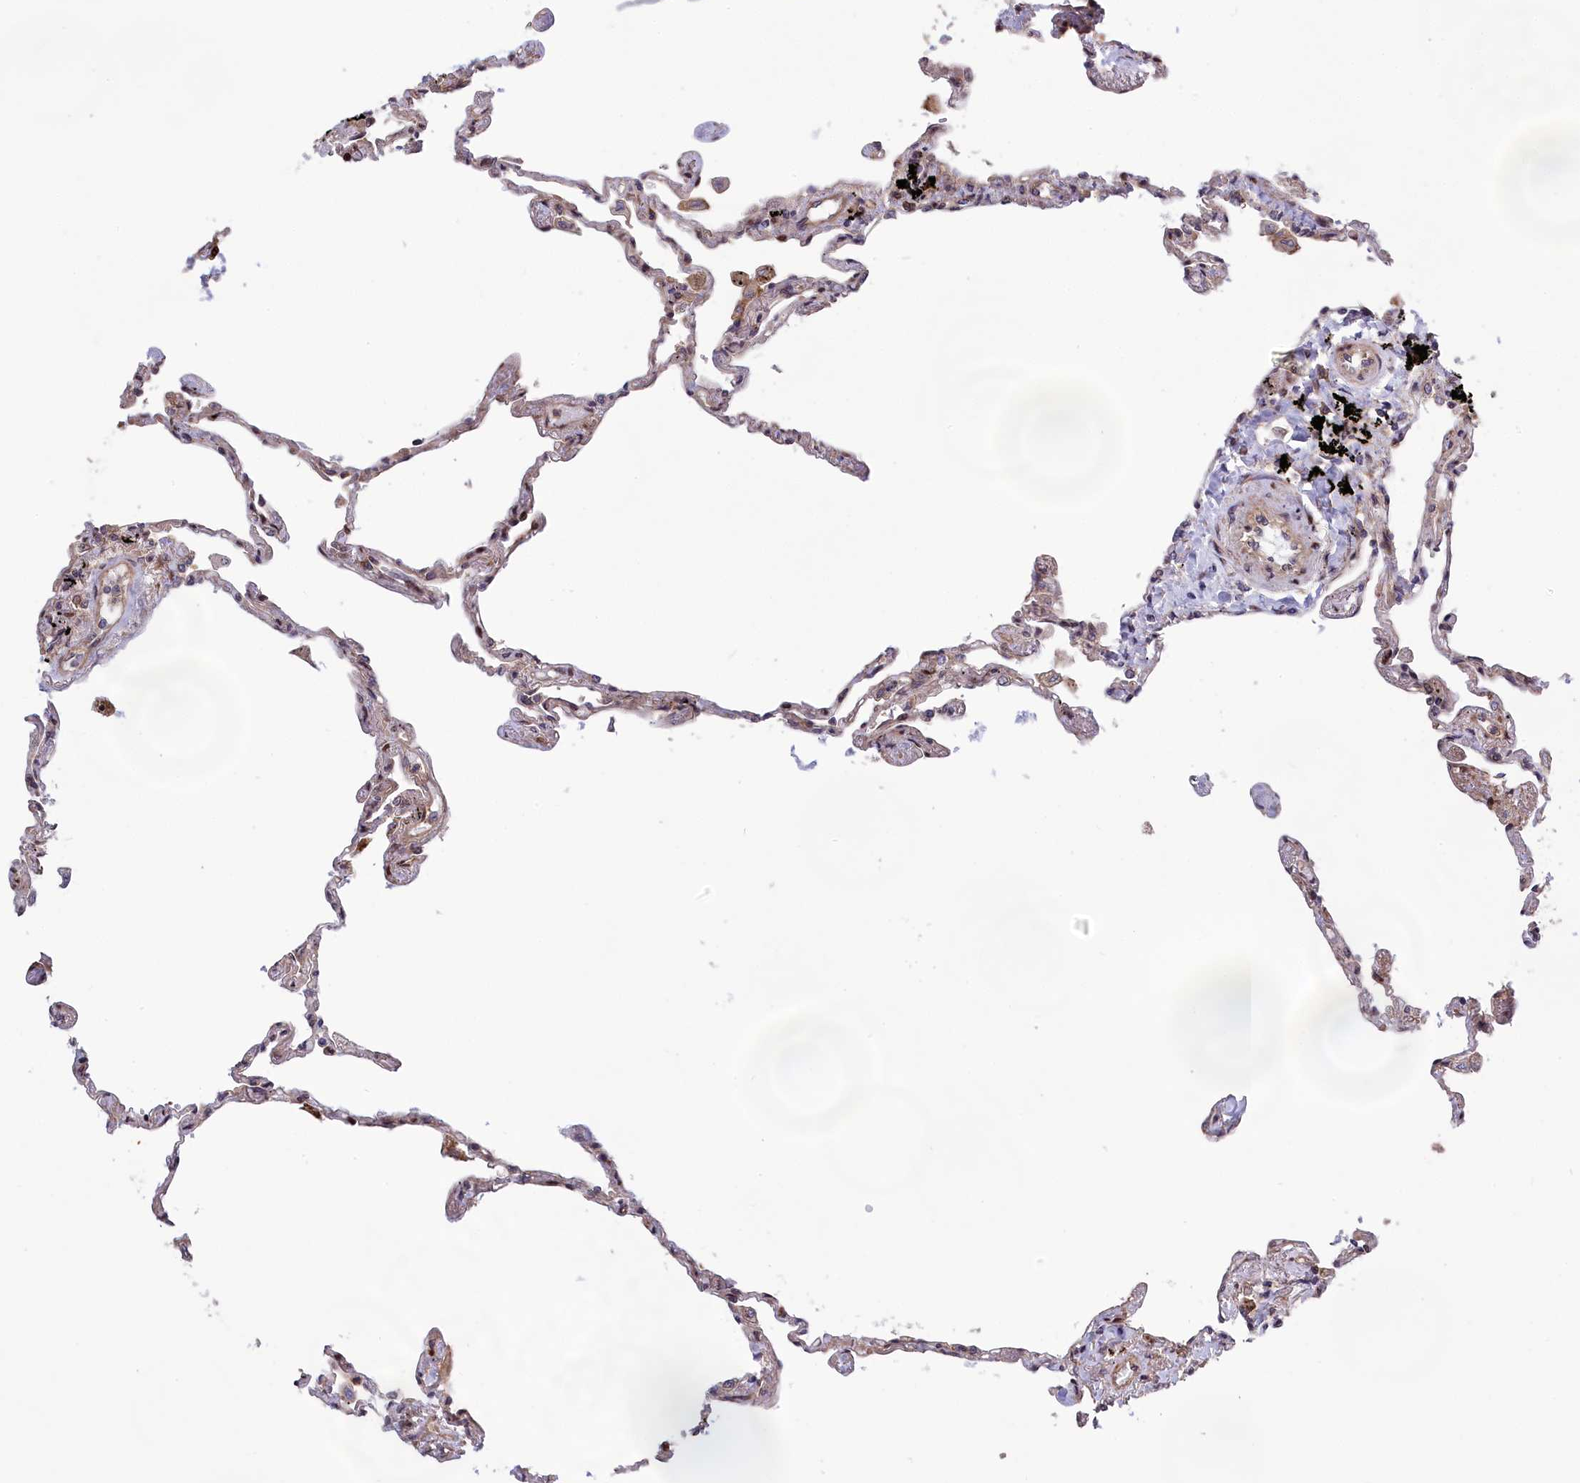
{"staining": {"intensity": "moderate", "quantity": "<25%", "location": "cytoplasmic/membranous"}, "tissue": "lung", "cell_type": "Alveolar cells", "image_type": "normal", "snomed": [{"axis": "morphology", "description": "Normal tissue, NOS"}, {"axis": "topography", "description": "Lung"}], "caption": "Normal lung displays moderate cytoplasmic/membranous staining in approximately <25% of alveolar cells The staining was performed using DAB to visualize the protein expression in brown, while the nuclei were stained in blue with hematoxylin (Magnification: 20x)..", "gene": "DDX60L", "patient": {"sex": "female", "age": 67}}